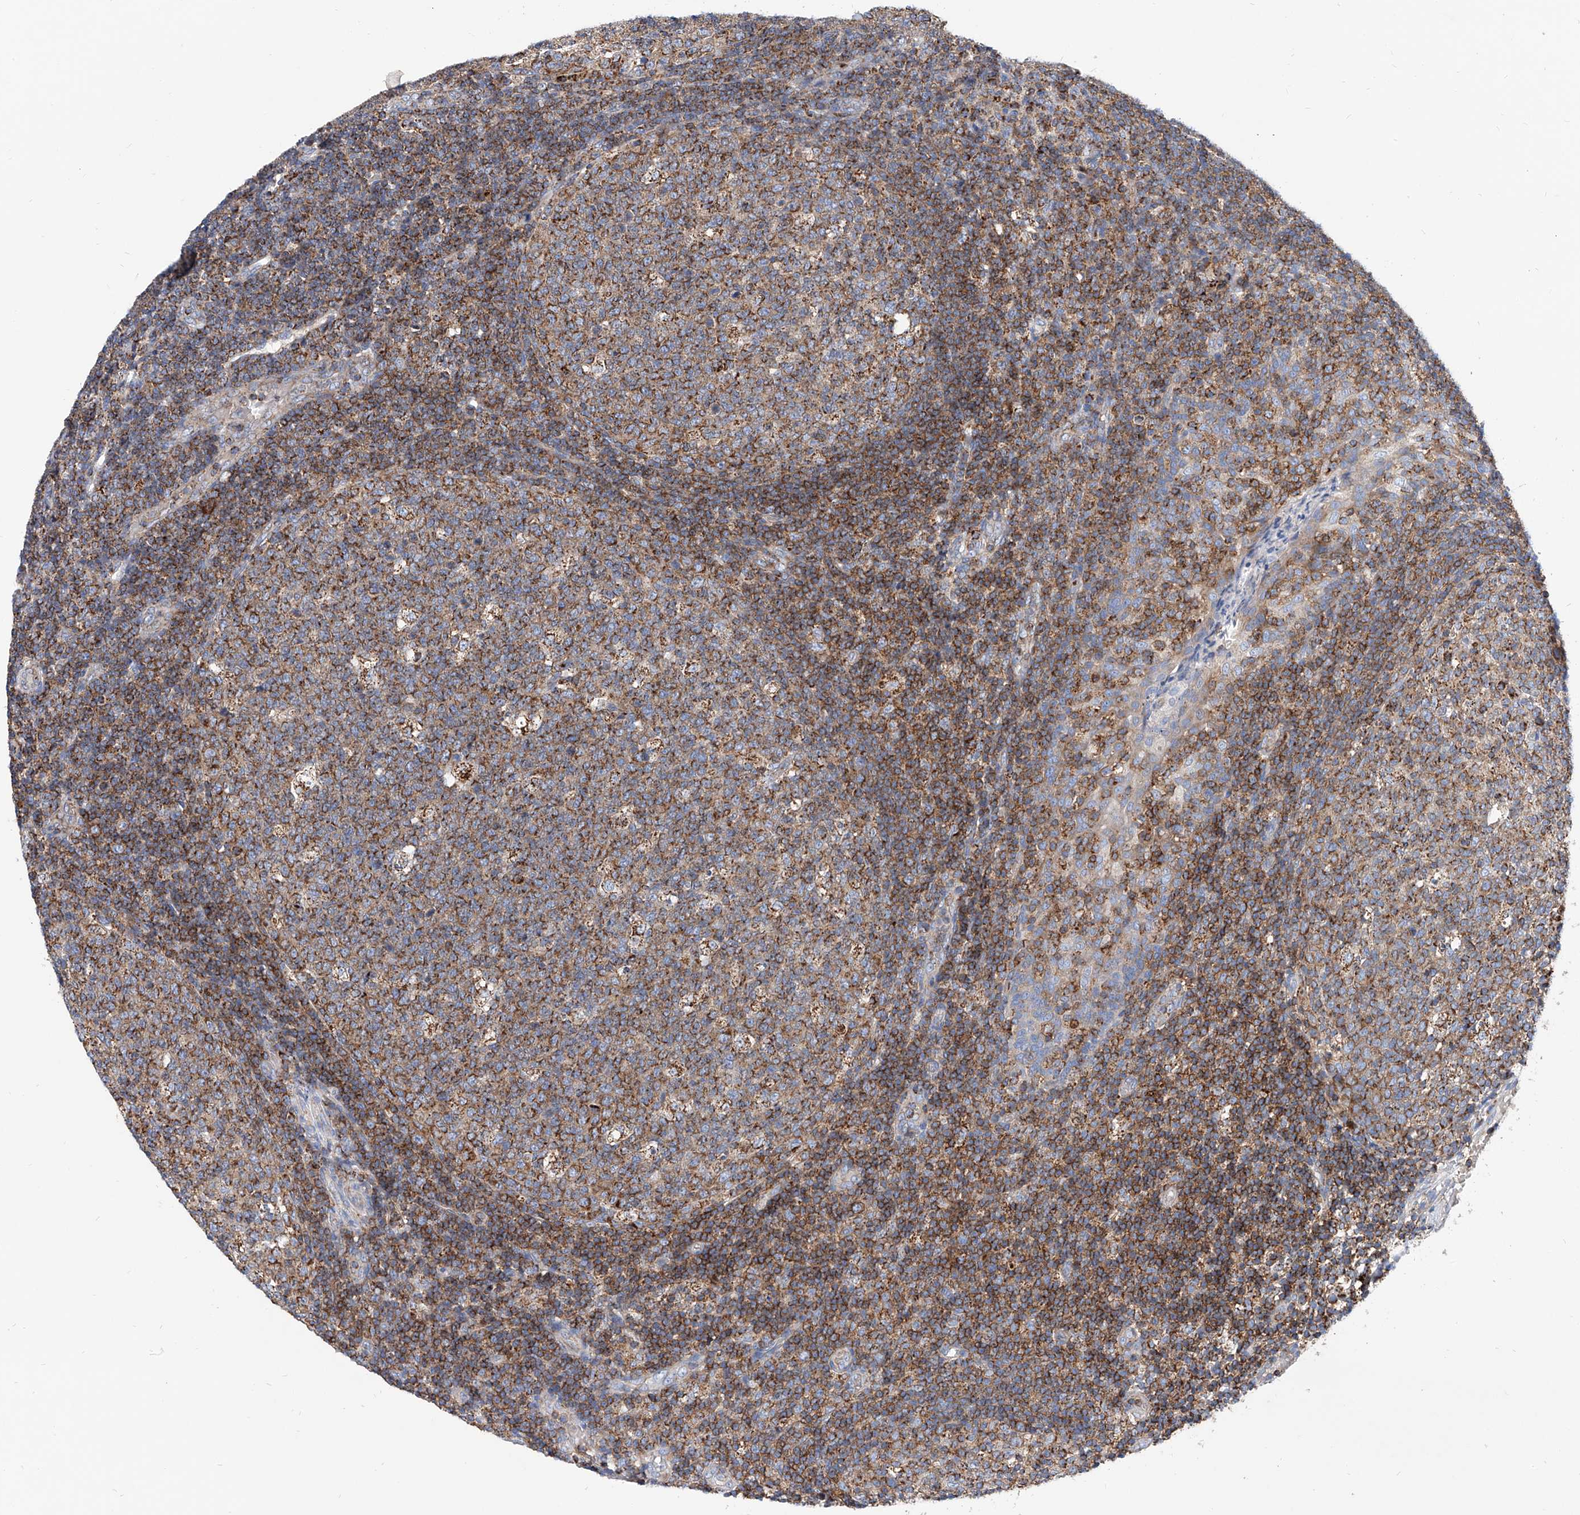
{"staining": {"intensity": "strong", "quantity": ">75%", "location": "cytoplasmic/membranous"}, "tissue": "tonsil", "cell_type": "Germinal center cells", "image_type": "normal", "snomed": [{"axis": "morphology", "description": "Normal tissue, NOS"}, {"axis": "topography", "description": "Tonsil"}], "caption": "This image exhibits IHC staining of normal human tonsil, with high strong cytoplasmic/membranous expression in approximately >75% of germinal center cells.", "gene": "CPNE5", "patient": {"sex": "female", "age": 19}}